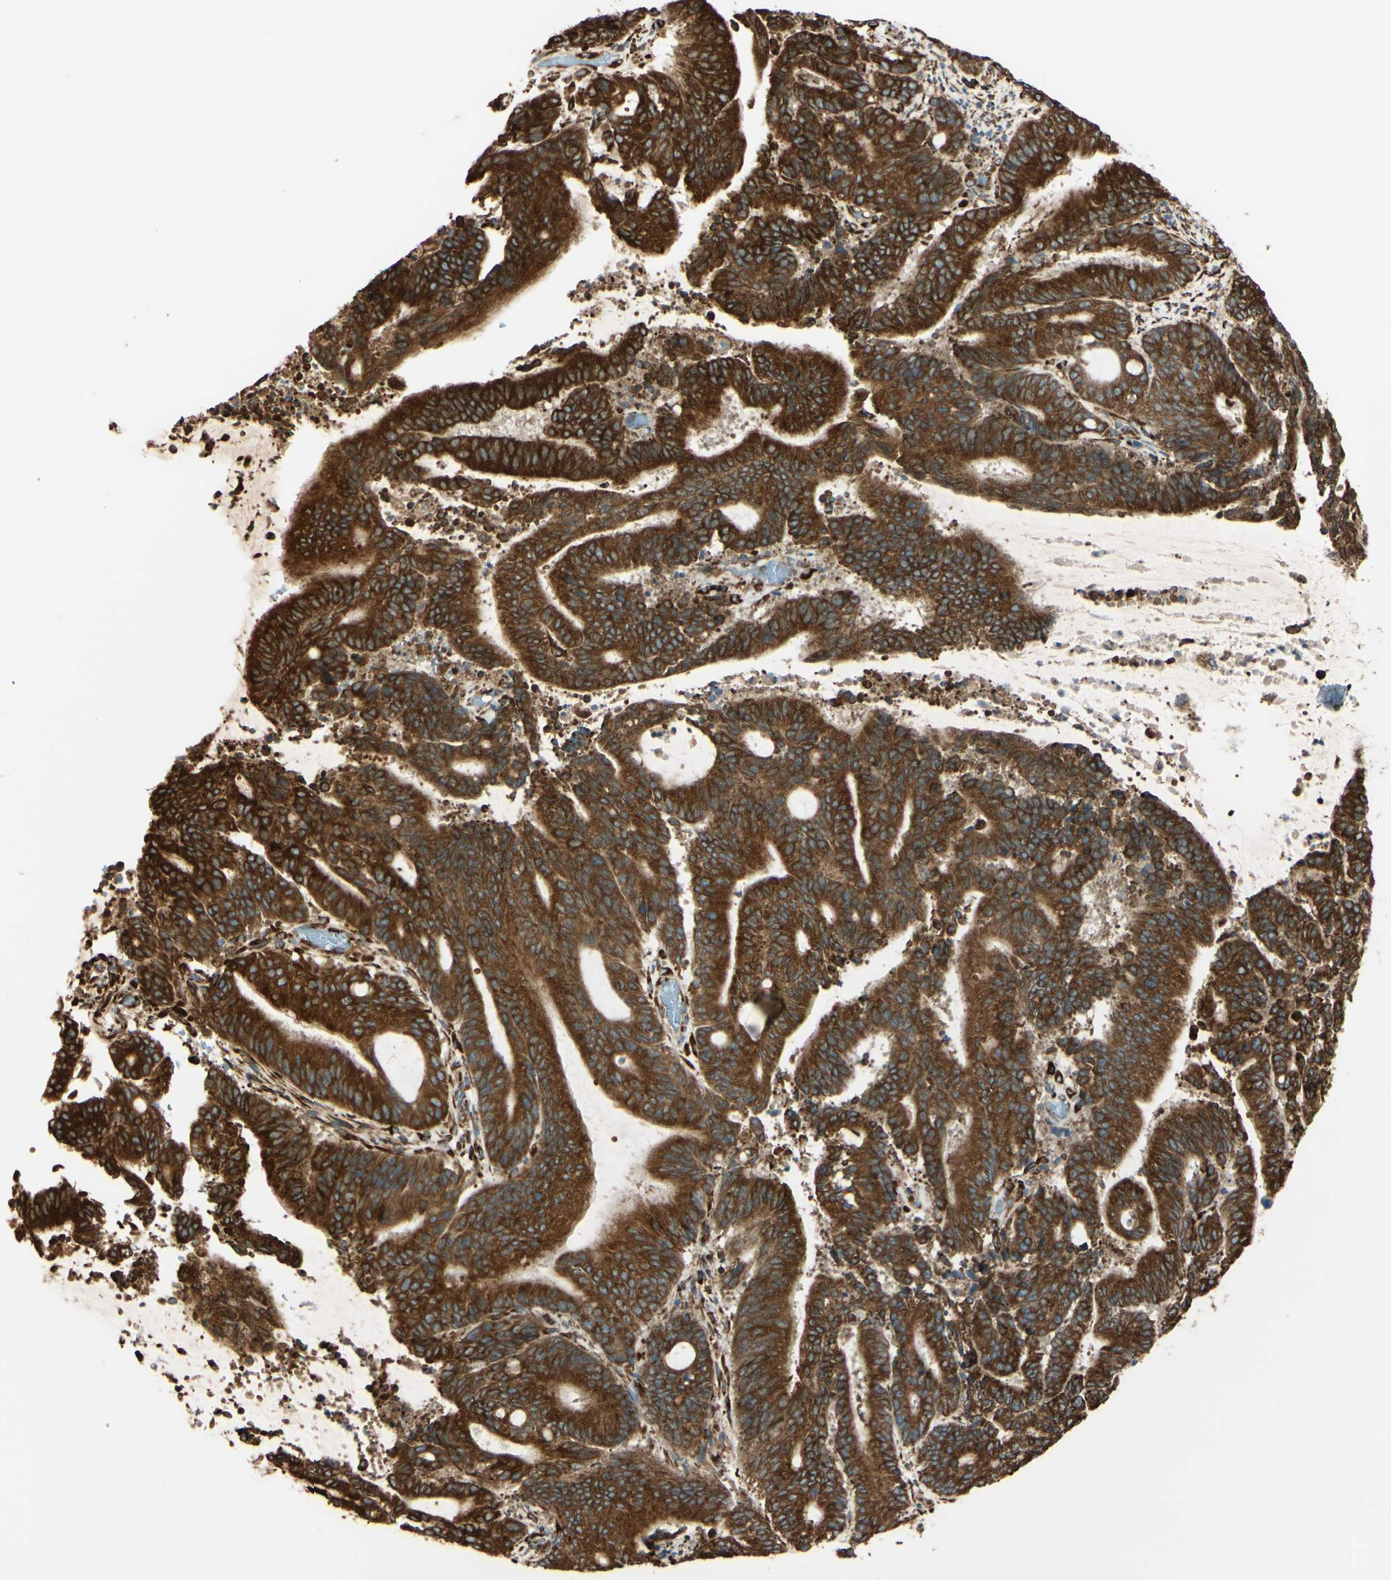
{"staining": {"intensity": "strong", "quantity": ">75%", "location": "cytoplasmic/membranous"}, "tissue": "liver cancer", "cell_type": "Tumor cells", "image_type": "cancer", "snomed": [{"axis": "morphology", "description": "Cholangiocarcinoma"}, {"axis": "topography", "description": "Liver"}], "caption": "An IHC histopathology image of neoplastic tissue is shown. Protein staining in brown labels strong cytoplasmic/membranous positivity in cholangiocarcinoma (liver) within tumor cells.", "gene": "RRBP1", "patient": {"sex": "female", "age": 73}}